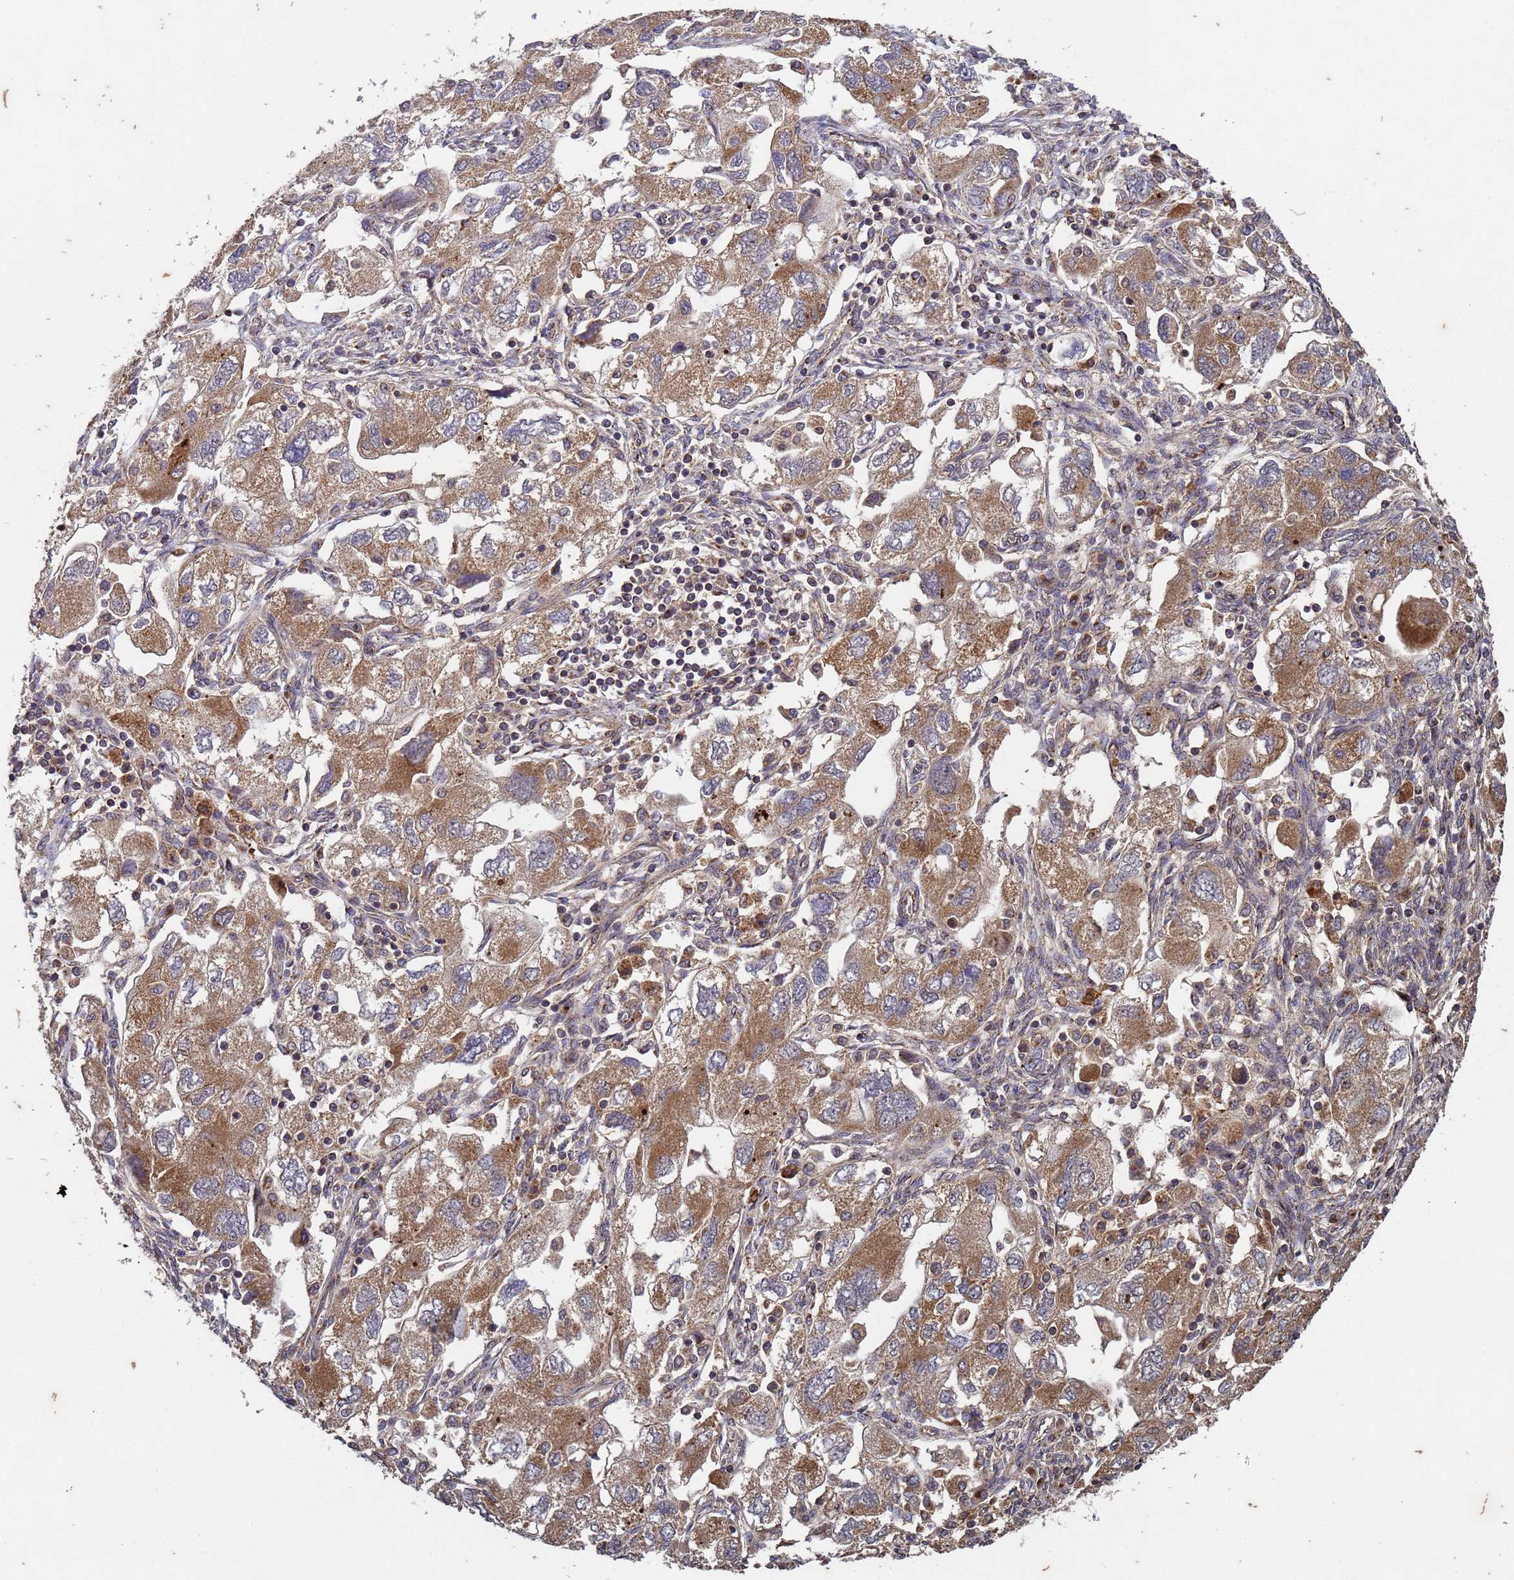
{"staining": {"intensity": "moderate", "quantity": ">75%", "location": "cytoplasmic/membranous"}, "tissue": "ovarian cancer", "cell_type": "Tumor cells", "image_type": "cancer", "snomed": [{"axis": "morphology", "description": "Carcinoma, NOS"}, {"axis": "morphology", "description": "Cystadenocarcinoma, serous, NOS"}, {"axis": "topography", "description": "Ovary"}], "caption": "There is medium levels of moderate cytoplasmic/membranous expression in tumor cells of ovarian serous cystadenocarcinoma, as demonstrated by immunohistochemical staining (brown color).", "gene": "FASTKD1", "patient": {"sex": "female", "age": 69}}